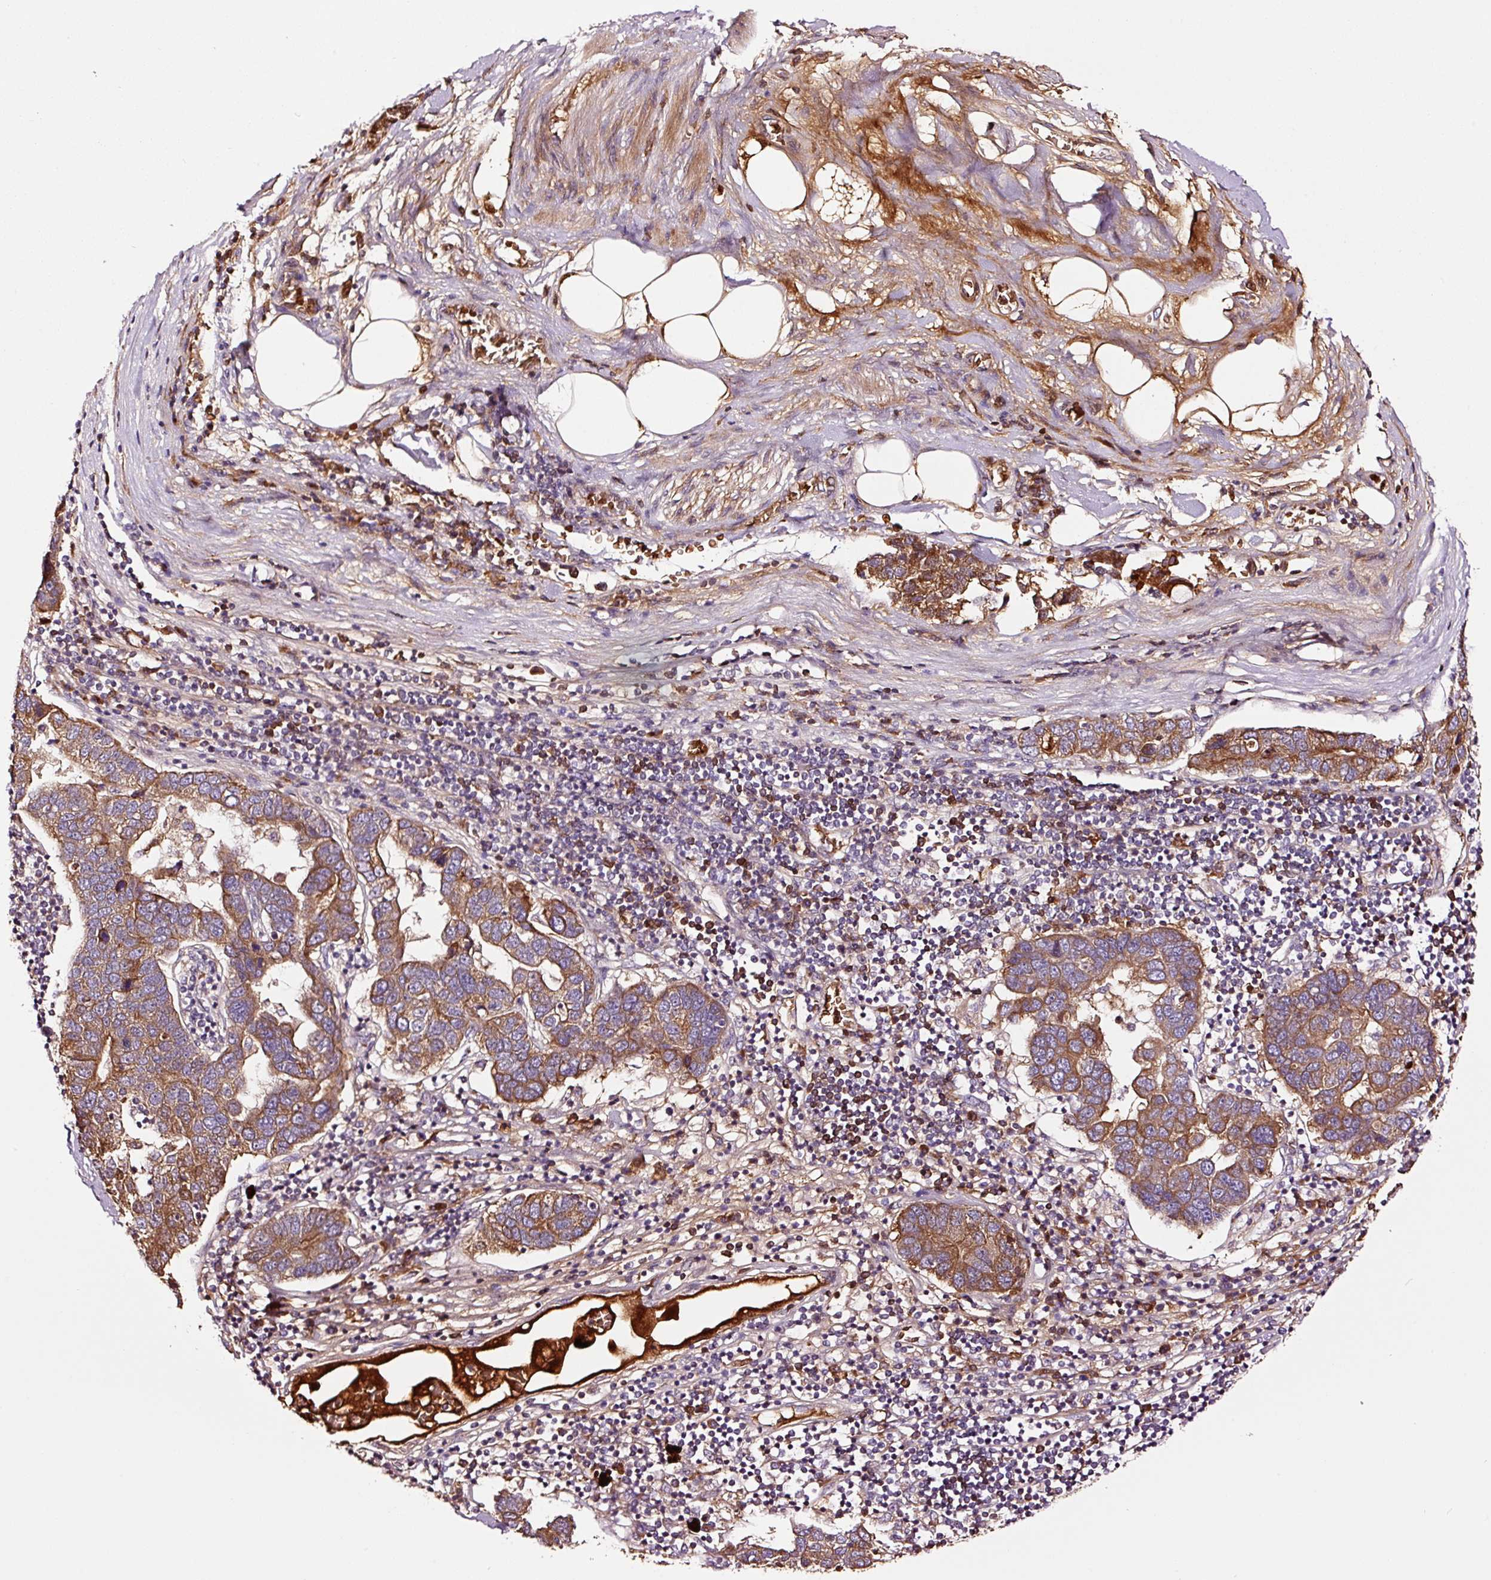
{"staining": {"intensity": "moderate", "quantity": ">75%", "location": "cytoplasmic/membranous"}, "tissue": "pancreatic cancer", "cell_type": "Tumor cells", "image_type": "cancer", "snomed": [{"axis": "morphology", "description": "Adenocarcinoma, NOS"}, {"axis": "topography", "description": "Pancreas"}], "caption": "Approximately >75% of tumor cells in pancreatic cancer (adenocarcinoma) reveal moderate cytoplasmic/membranous protein staining as visualized by brown immunohistochemical staining.", "gene": "PGLYRP2", "patient": {"sex": "female", "age": 61}}